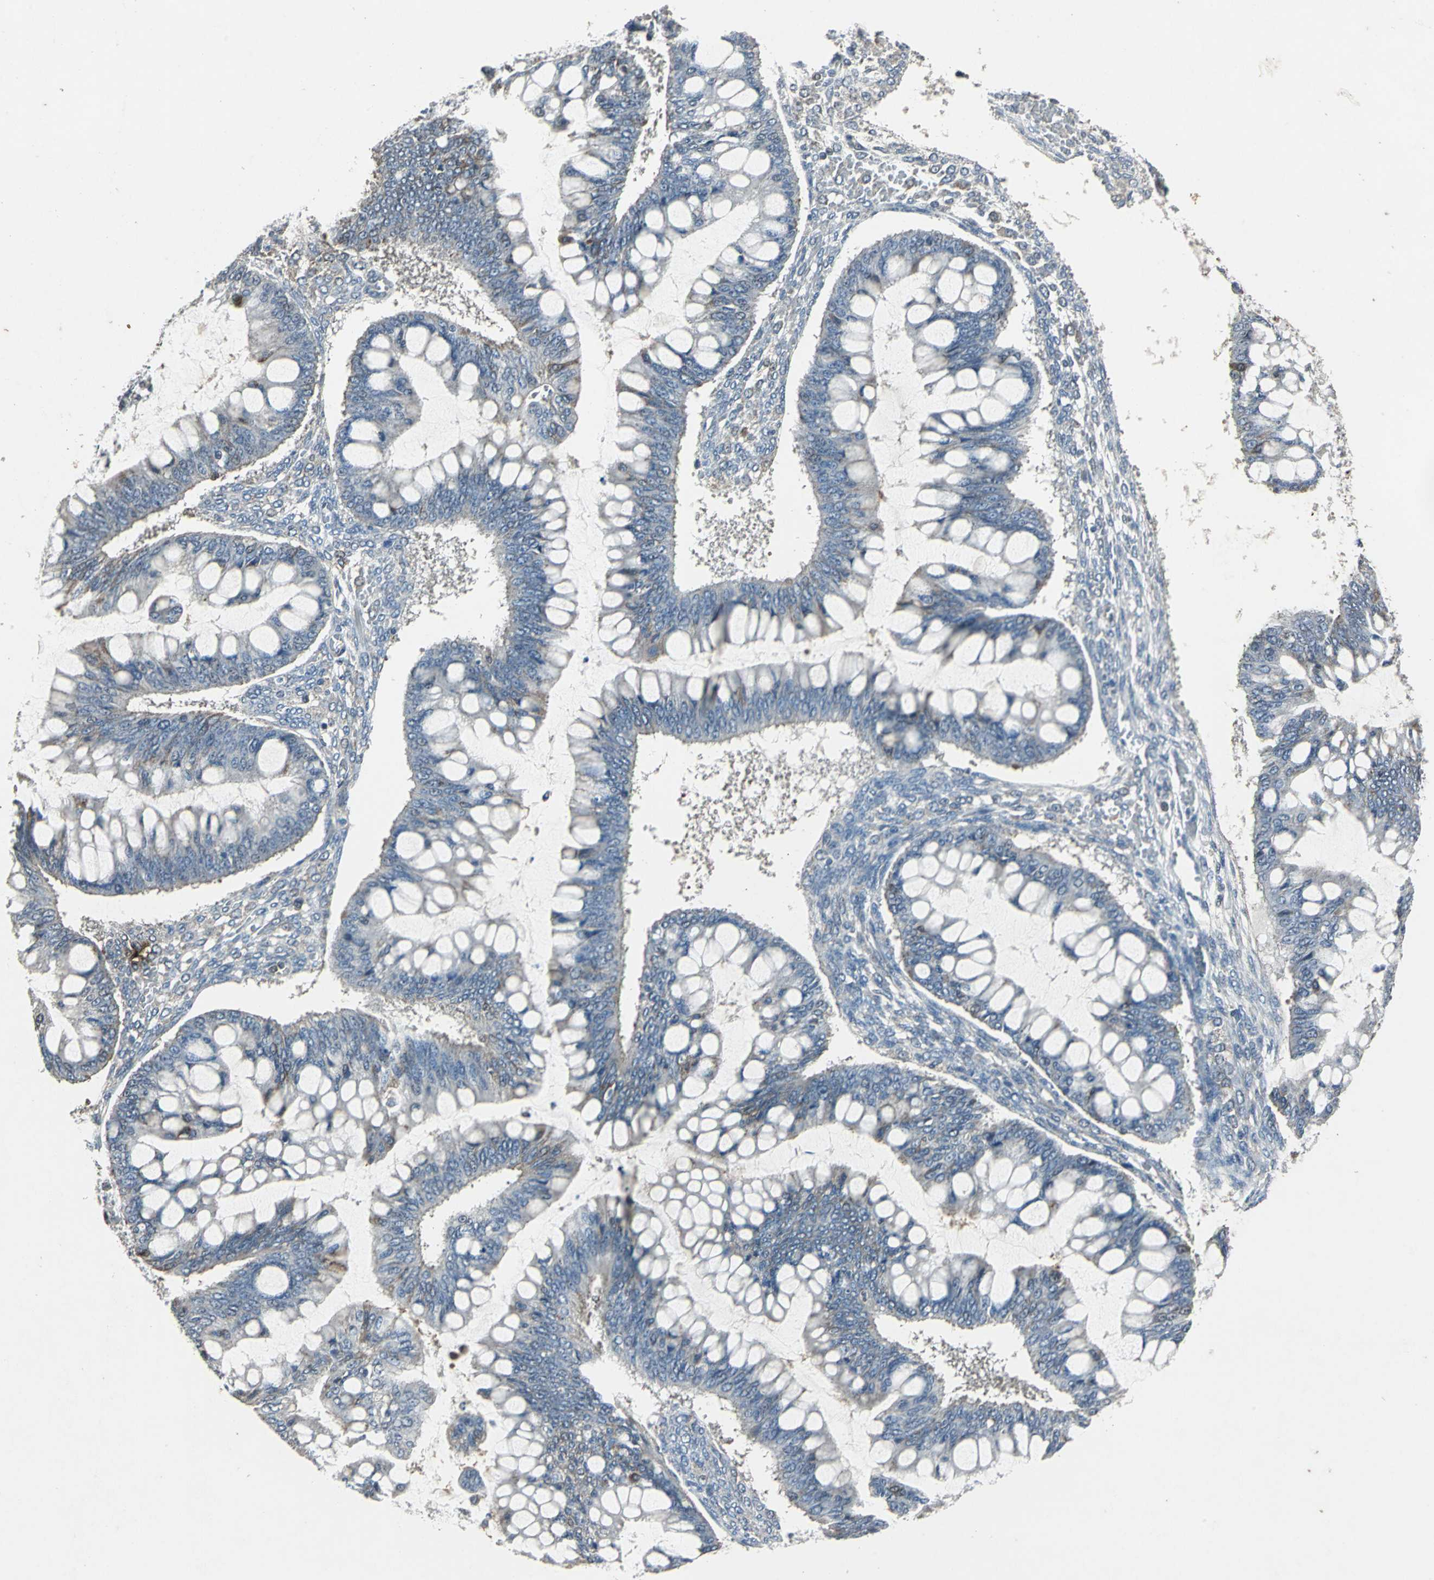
{"staining": {"intensity": "weak", "quantity": "25%-75%", "location": "cytoplasmic/membranous"}, "tissue": "ovarian cancer", "cell_type": "Tumor cells", "image_type": "cancer", "snomed": [{"axis": "morphology", "description": "Cystadenocarcinoma, mucinous, NOS"}, {"axis": "topography", "description": "Ovary"}], "caption": "Tumor cells show low levels of weak cytoplasmic/membranous positivity in about 25%-75% of cells in human ovarian cancer. The staining was performed using DAB (3,3'-diaminobenzidine), with brown indicating positive protein expression. Nuclei are stained blue with hematoxylin.", "gene": "DNAJB4", "patient": {"sex": "female", "age": 73}}